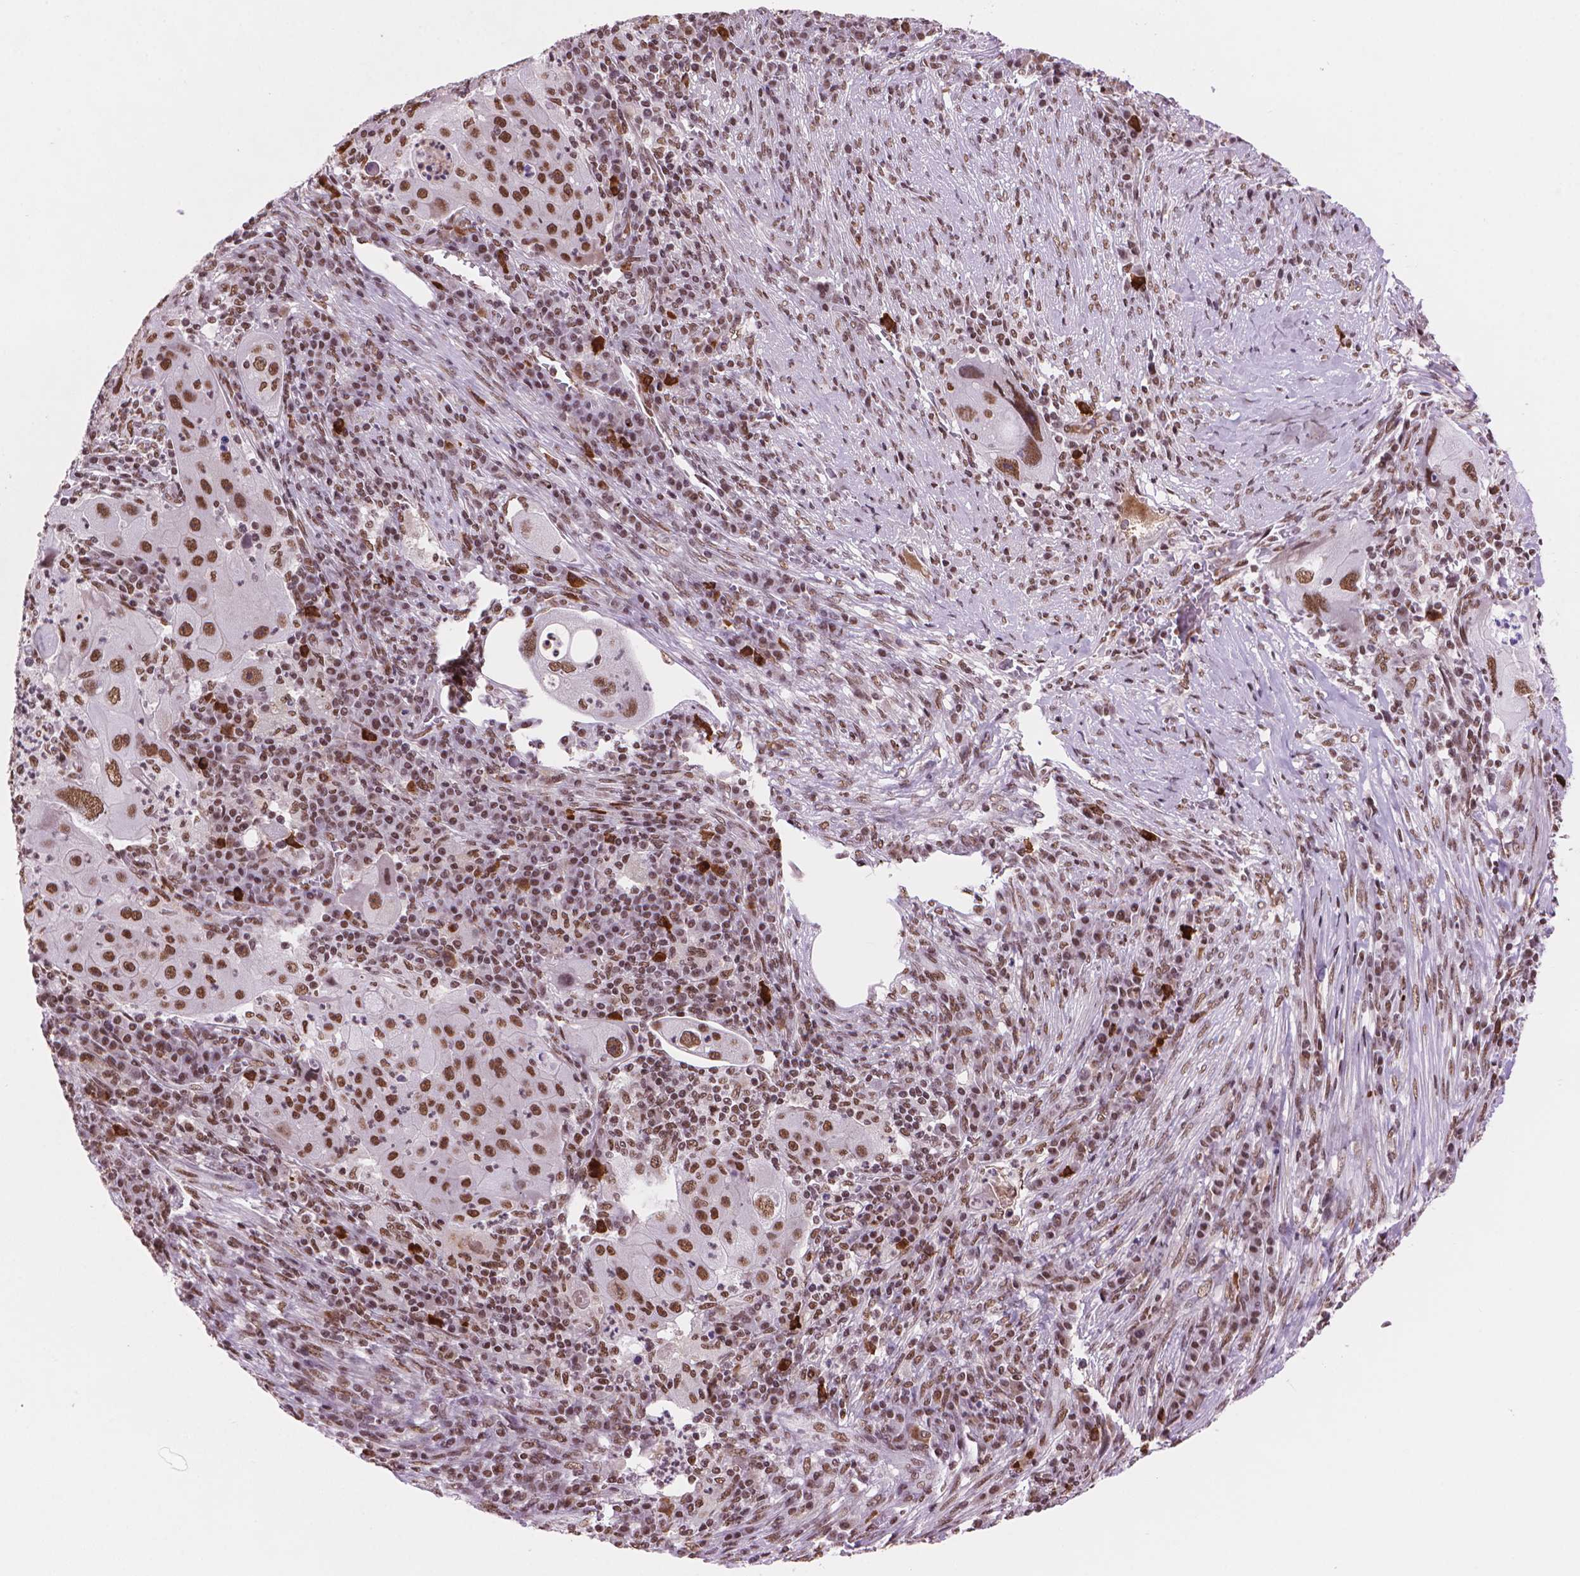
{"staining": {"intensity": "moderate", "quantity": ">75%", "location": "nuclear"}, "tissue": "lung cancer", "cell_type": "Tumor cells", "image_type": "cancer", "snomed": [{"axis": "morphology", "description": "Squamous cell carcinoma, NOS"}, {"axis": "topography", "description": "Lung"}], "caption": "A brown stain shows moderate nuclear positivity of a protein in human lung cancer (squamous cell carcinoma) tumor cells. (Brightfield microscopy of DAB IHC at high magnification).", "gene": "RPA4", "patient": {"sex": "female", "age": 59}}